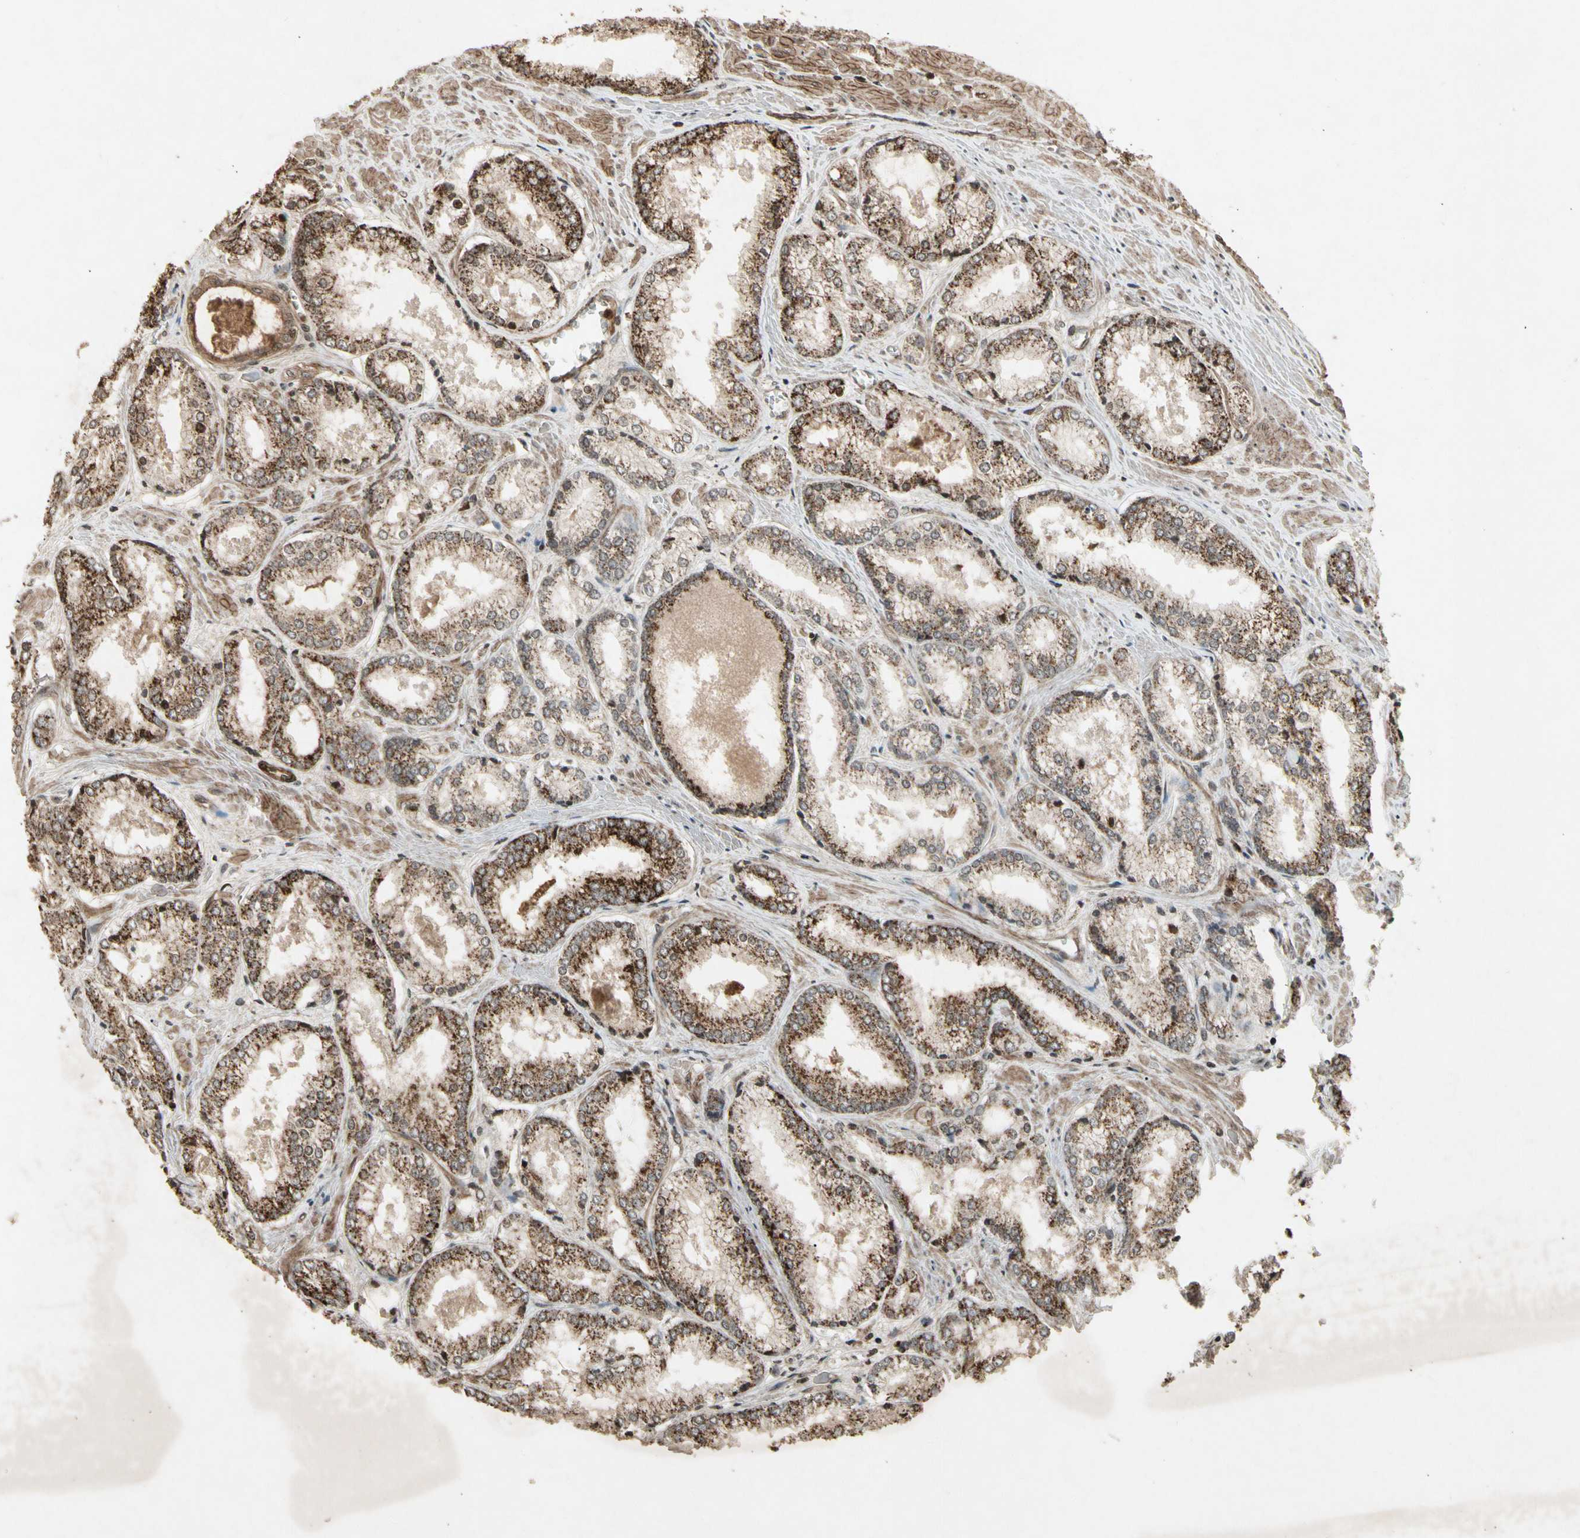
{"staining": {"intensity": "moderate", "quantity": ">75%", "location": "cytoplasmic/membranous"}, "tissue": "prostate cancer", "cell_type": "Tumor cells", "image_type": "cancer", "snomed": [{"axis": "morphology", "description": "Adenocarcinoma, Low grade"}, {"axis": "topography", "description": "Prostate"}], "caption": "Tumor cells show moderate cytoplasmic/membranous staining in about >75% of cells in prostate low-grade adenocarcinoma. (Brightfield microscopy of DAB IHC at high magnification).", "gene": "GLRX", "patient": {"sex": "male", "age": 64}}